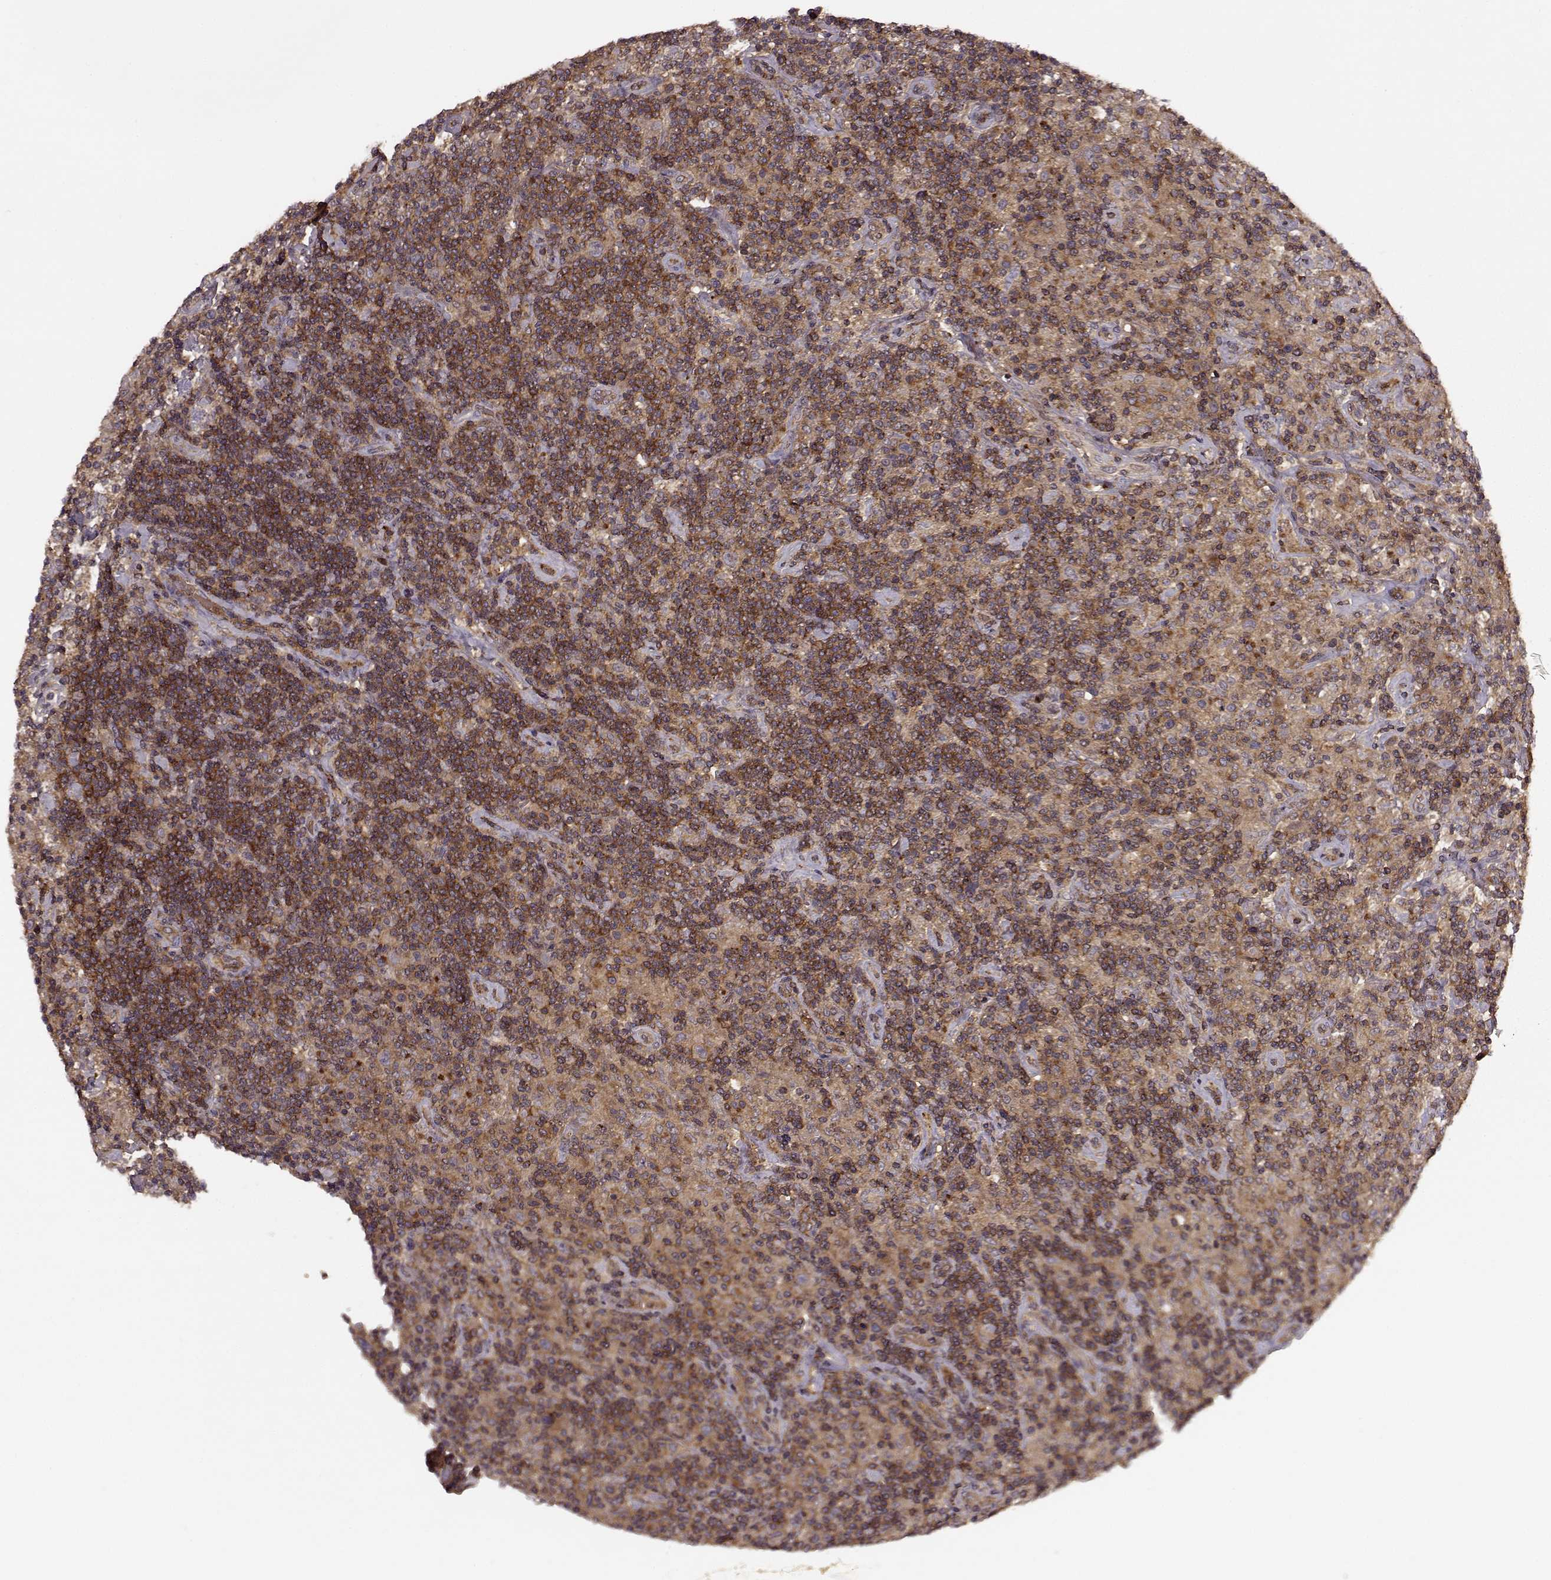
{"staining": {"intensity": "moderate", "quantity": ">75%", "location": "cytoplasmic/membranous"}, "tissue": "lymphoma", "cell_type": "Tumor cells", "image_type": "cancer", "snomed": [{"axis": "morphology", "description": "Hodgkin's disease, NOS"}, {"axis": "topography", "description": "Lymph node"}], "caption": "Hodgkin's disease tissue reveals moderate cytoplasmic/membranous expression in approximately >75% of tumor cells, visualized by immunohistochemistry.", "gene": "IFRD2", "patient": {"sex": "male", "age": 70}}